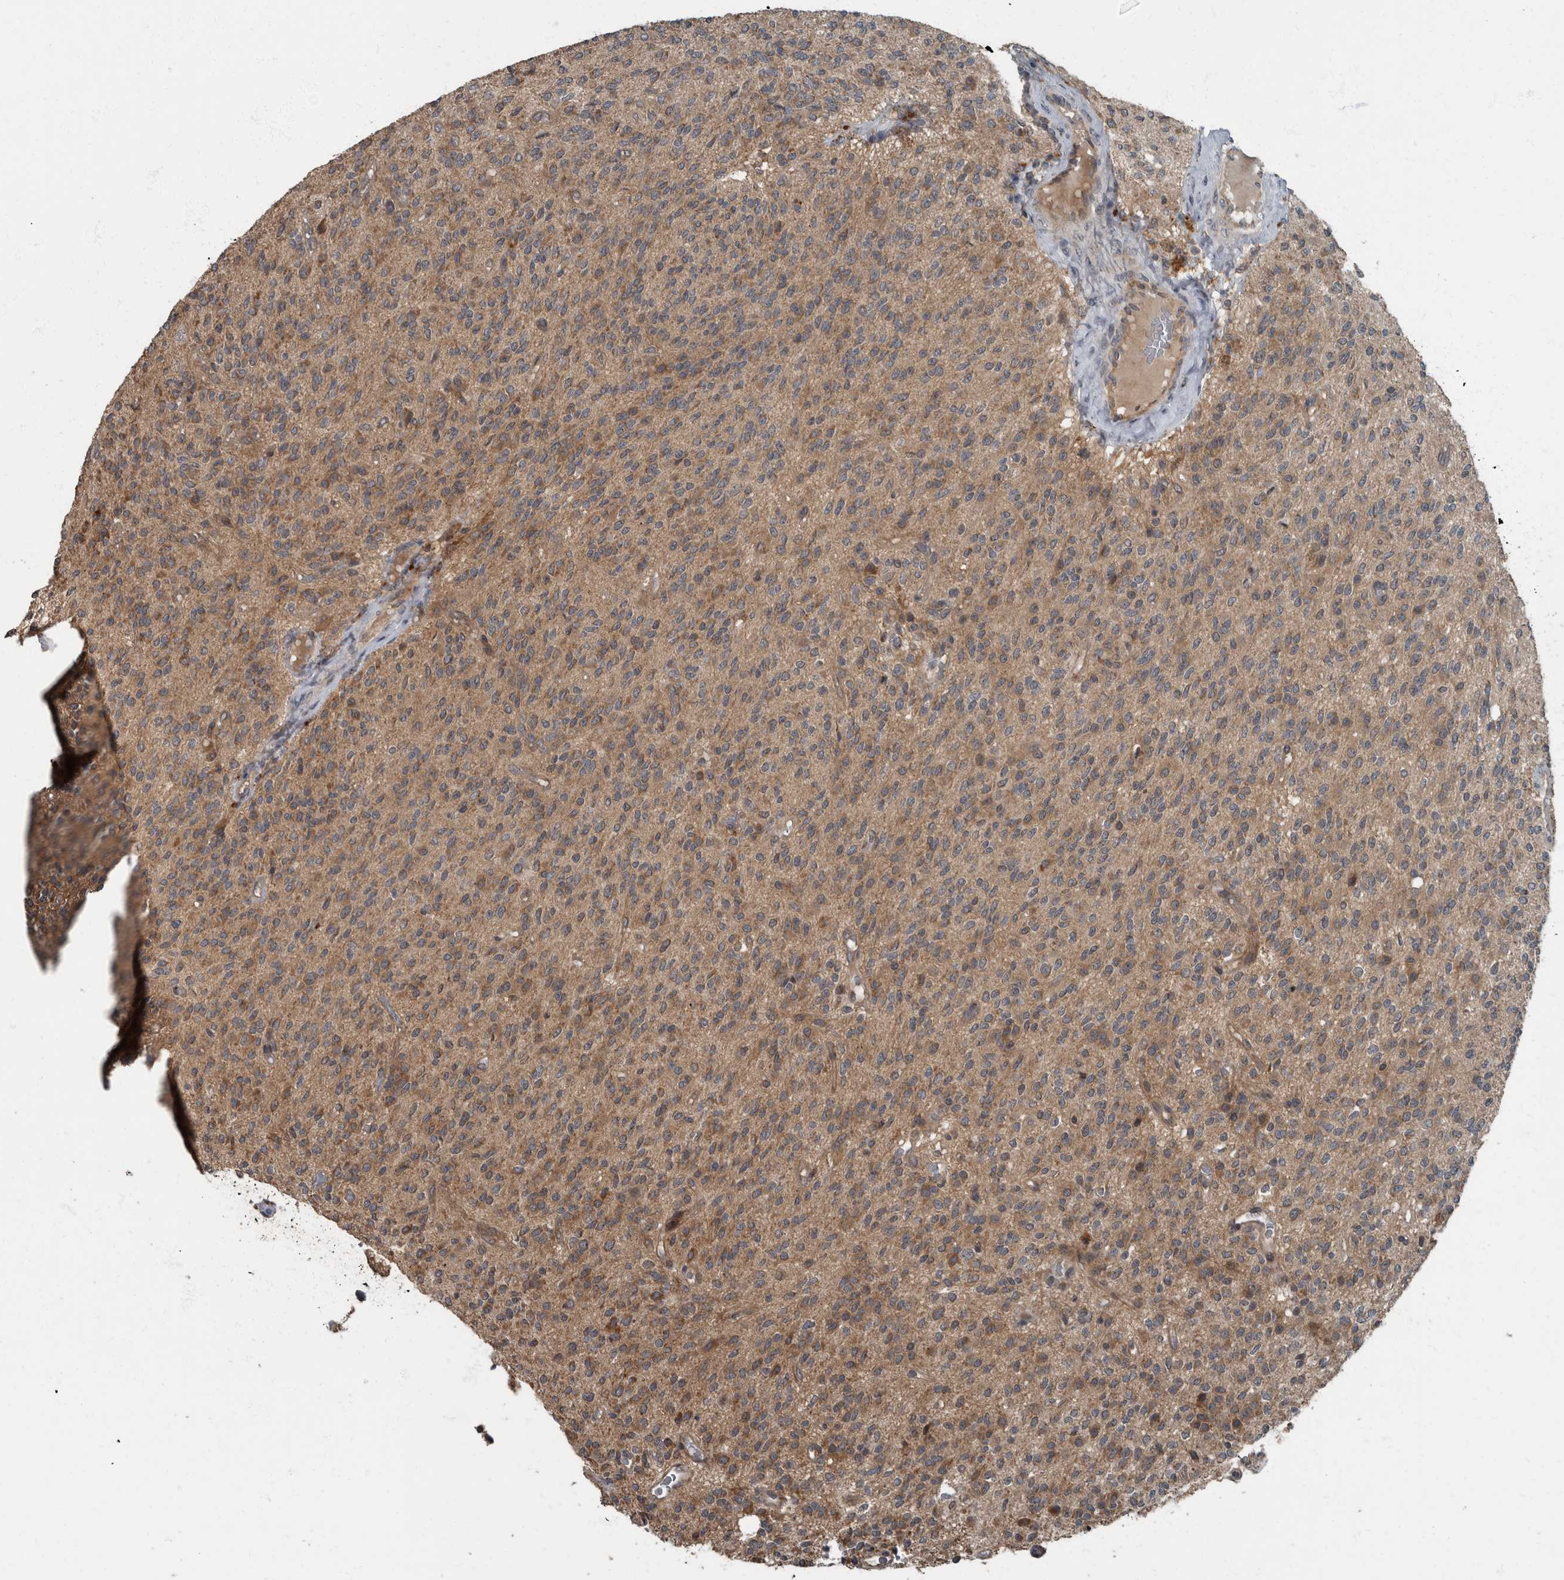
{"staining": {"intensity": "moderate", "quantity": ">75%", "location": "cytoplasmic/membranous"}, "tissue": "glioma", "cell_type": "Tumor cells", "image_type": "cancer", "snomed": [{"axis": "morphology", "description": "Glioma, malignant, High grade"}, {"axis": "topography", "description": "Brain"}], "caption": "DAB immunohistochemical staining of malignant glioma (high-grade) displays moderate cytoplasmic/membranous protein staining in about >75% of tumor cells.", "gene": "RABGGTB", "patient": {"sex": "male", "age": 34}}